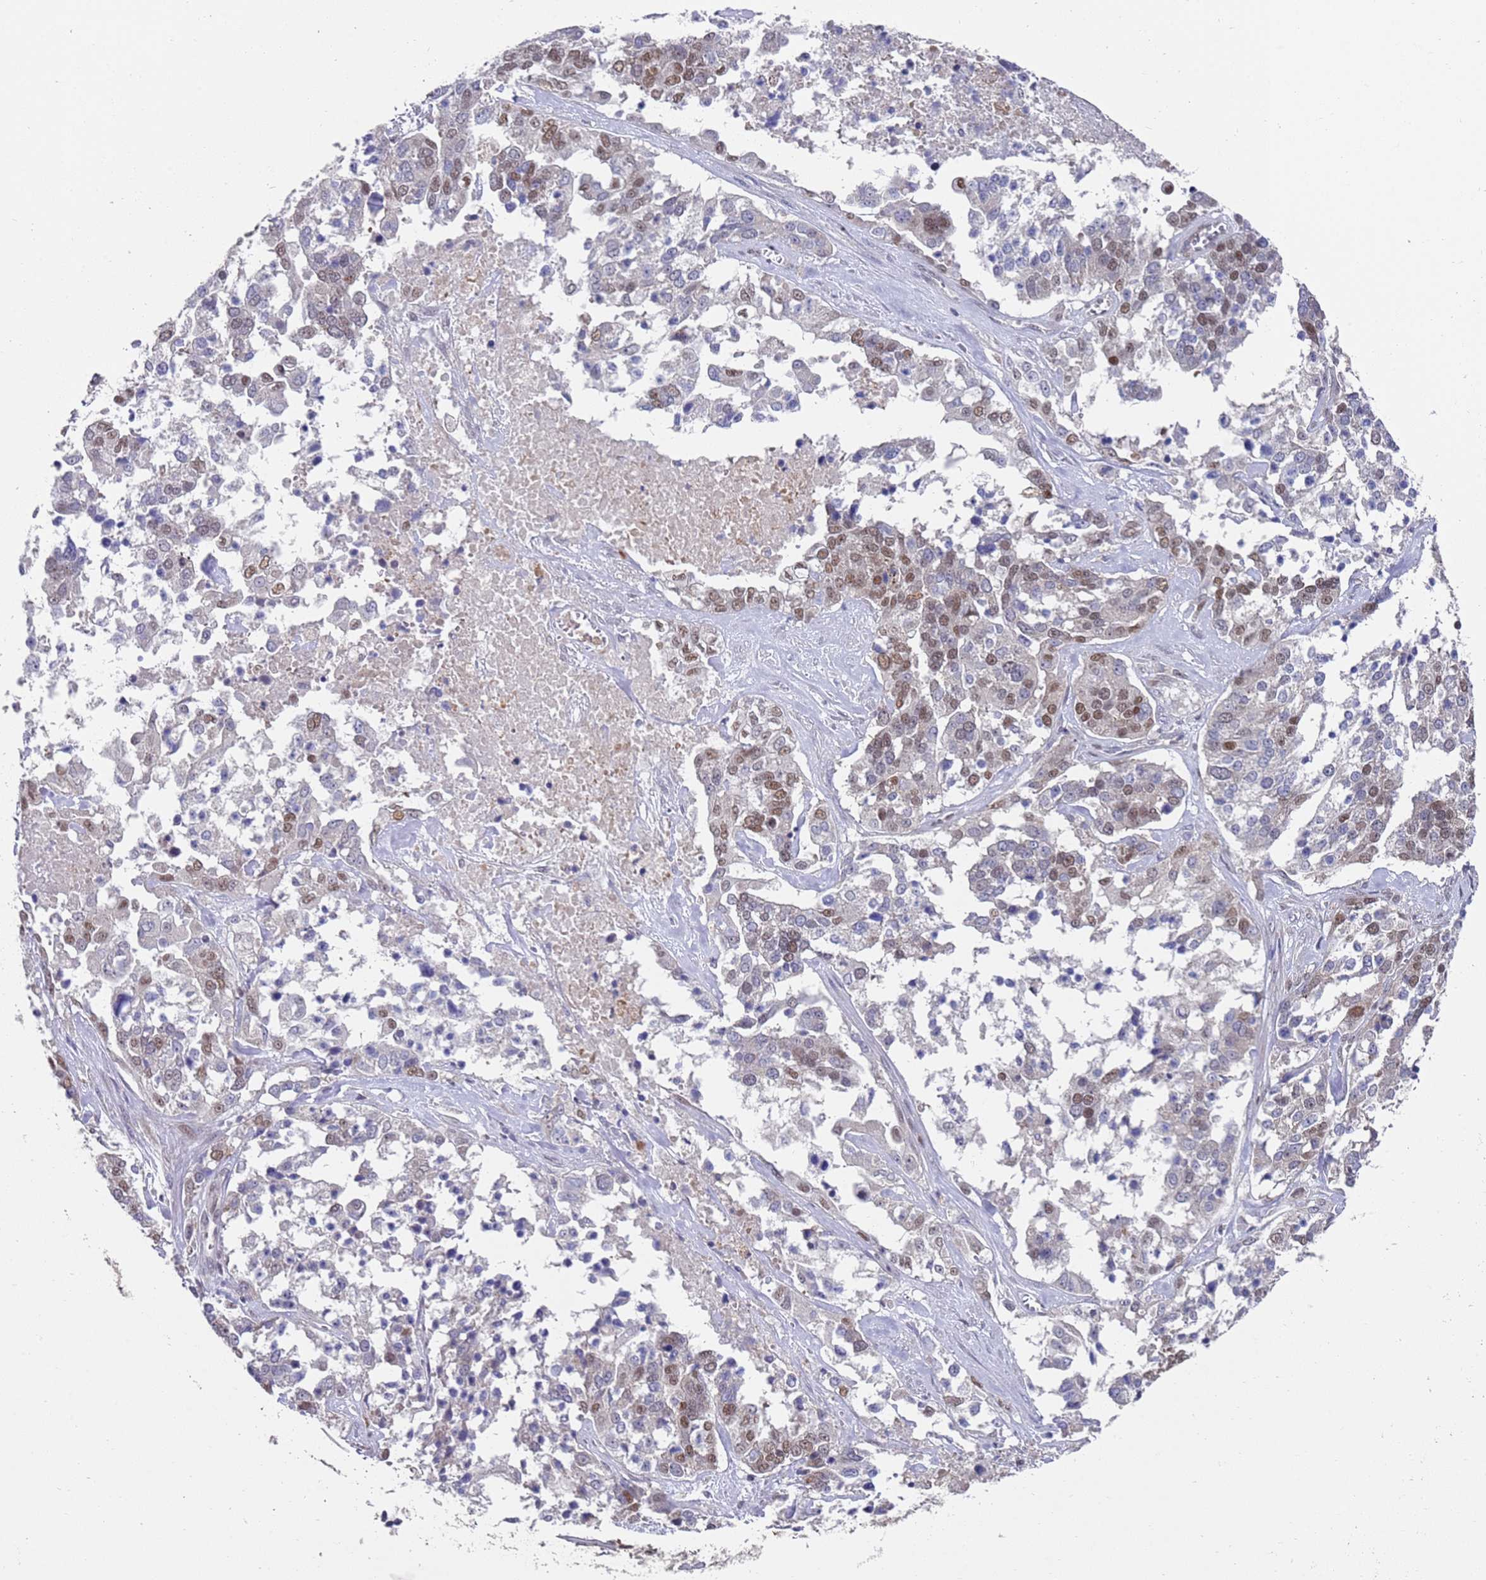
{"staining": {"intensity": "moderate", "quantity": "25%-75%", "location": "nuclear"}, "tissue": "ovarian cancer", "cell_type": "Tumor cells", "image_type": "cancer", "snomed": [{"axis": "morphology", "description": "Cystadenocarcinoma, serous, NOS"}, {"axis": "topography", "description": "Ovary"}], "caption": "IHC photomicrograph of neoplastic tissue: serous cystadenocarcinoma (ovarian) stained using IHC demonstrates medium levels of moderate protein expression localized specifically in the nuclear of tumor cells, appearing as a nuclear brown color.", "gene": "COPS6", "patient": {"sex": "female", "age": 44}}